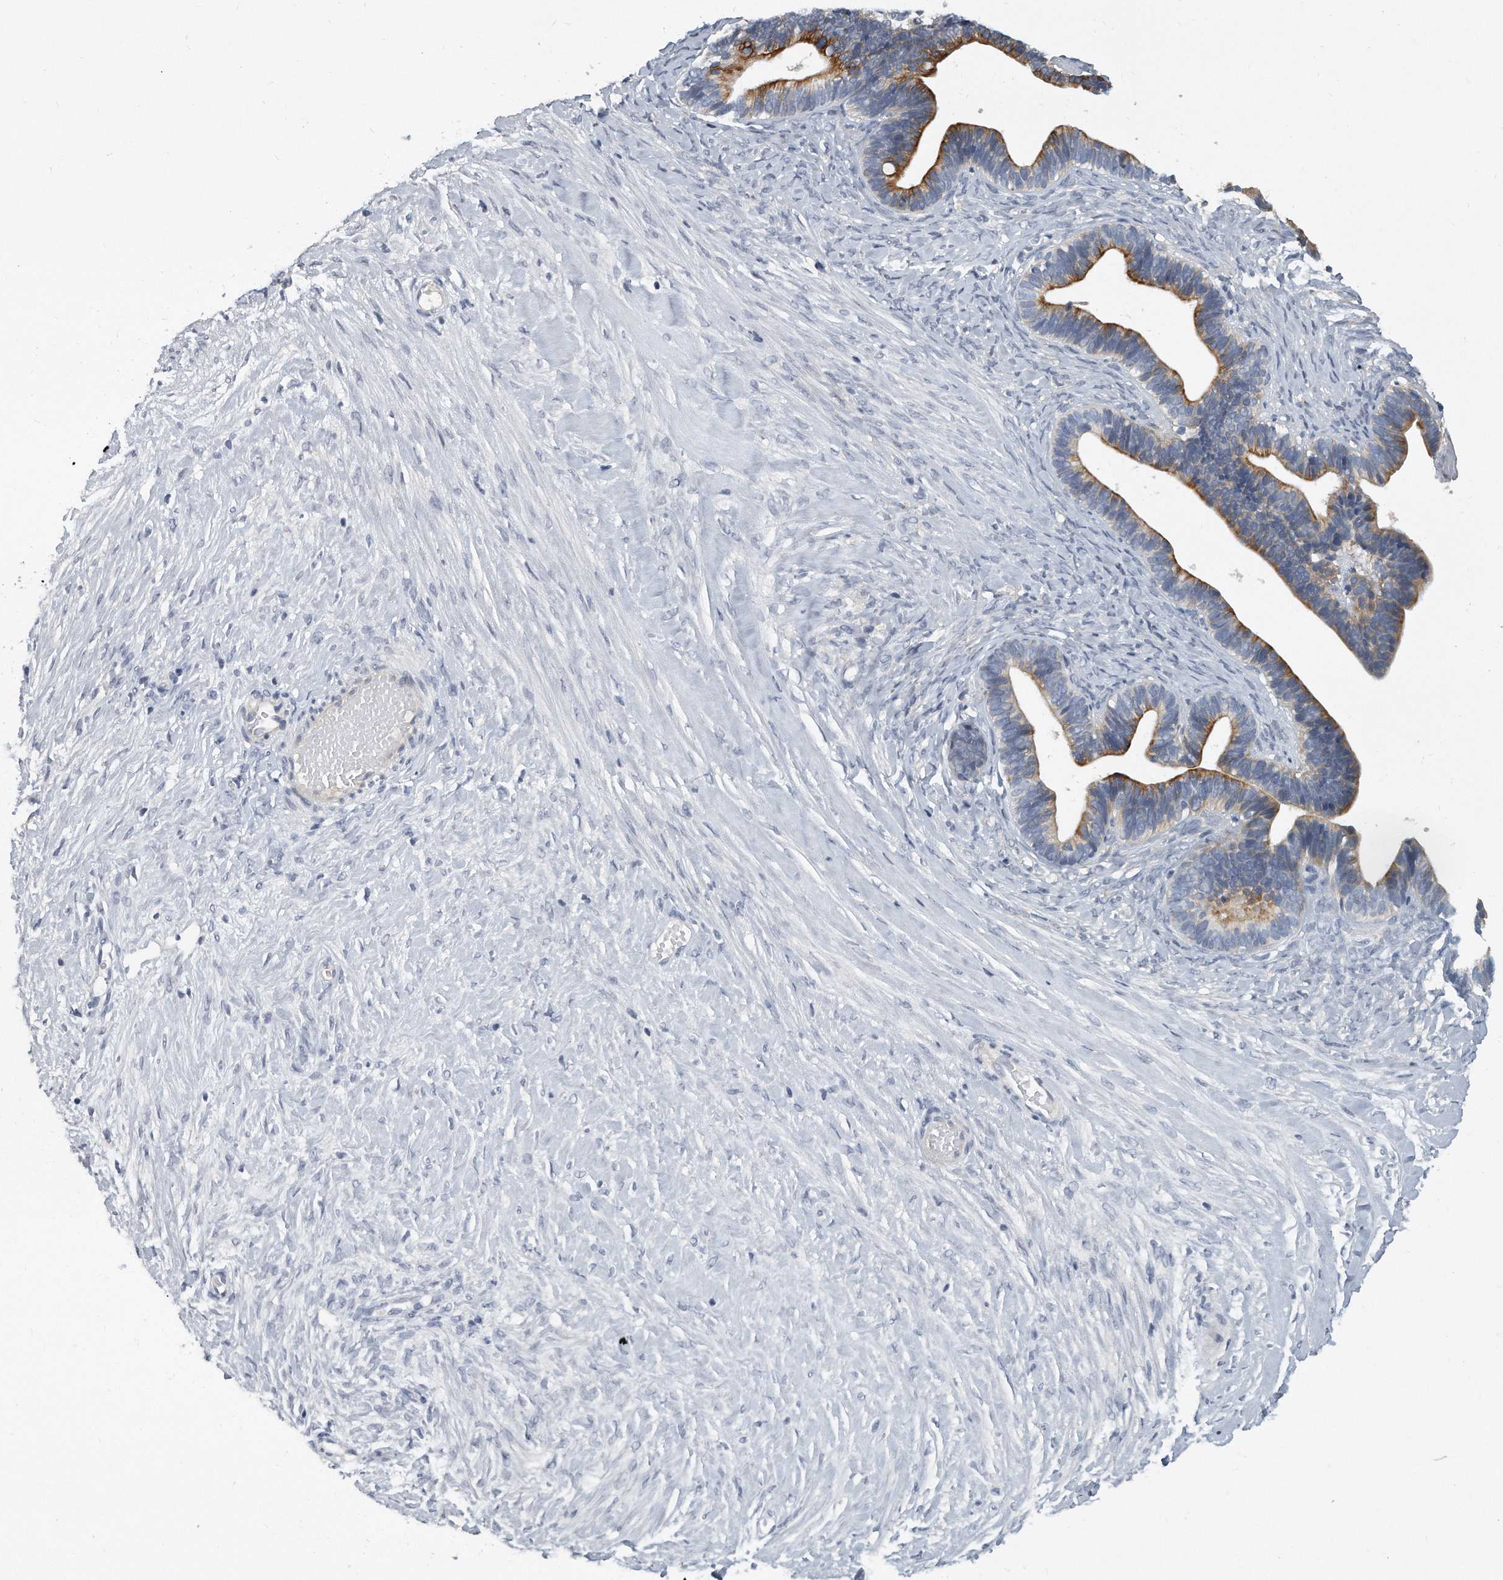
{"staining": {"intensity": "moderate", "quantity": ">75%", "location": "cytoplasmic/membranous"}, "tissue": "ovarian cancer", "cell_type": "Tumor cells", "image_type": "cancer", "snomed": [{"axis": "morphology", "description": "Cystadenocarcinoma, serous, NOS"}, {"axis": "topography", "description": "Ovary"}], "caption": "This is an image of immunohistochemistry staining of ovarian serous cystadenocarcinoma, which shows moderate positivity in the cytoplasmic/membranous of tumor cells.", "gene": "KLHL7", "patient": {"sex": "female", "age": 56}}